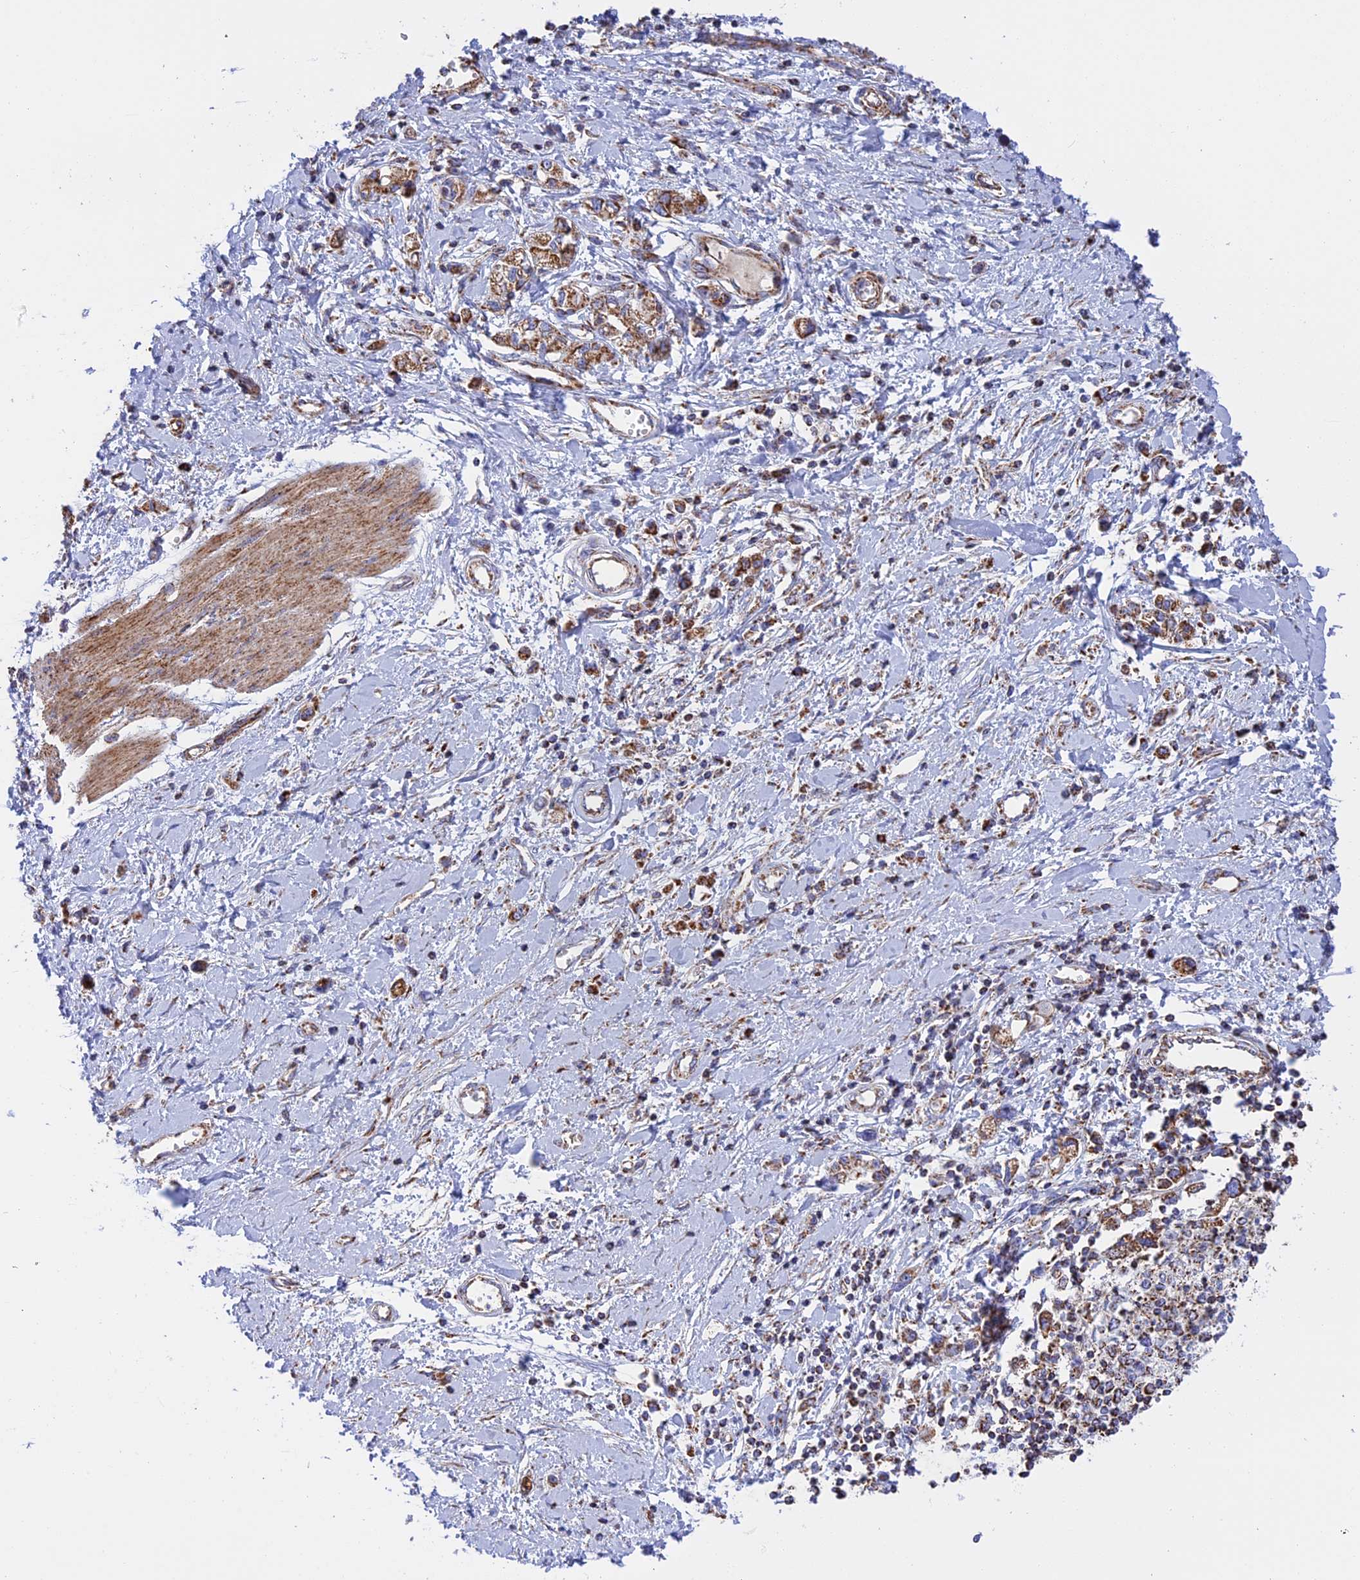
{"staining": {"intensity": "moderate", "quantity": ">75%", "location": "cytoplasmic/membranous"}, "tissue": "stomach cancer", "cell_type": "Tumor cells", "image_type": "cancer", "snomed": [{"axis": "morphology", "description": "Adenocarcinoma, NOS"}, {"axis": "topography", "description": "Stomach"}], "caption": "Immunohistochemistry (IHC) (DAB) staining of stomach adenocarcinoma exhibits moderate cytoplasmic/membranous protein positivity in about >75% of tumor cells.", "gene": "UQCRB", "patient": {"sex": "female", "age": 76}}